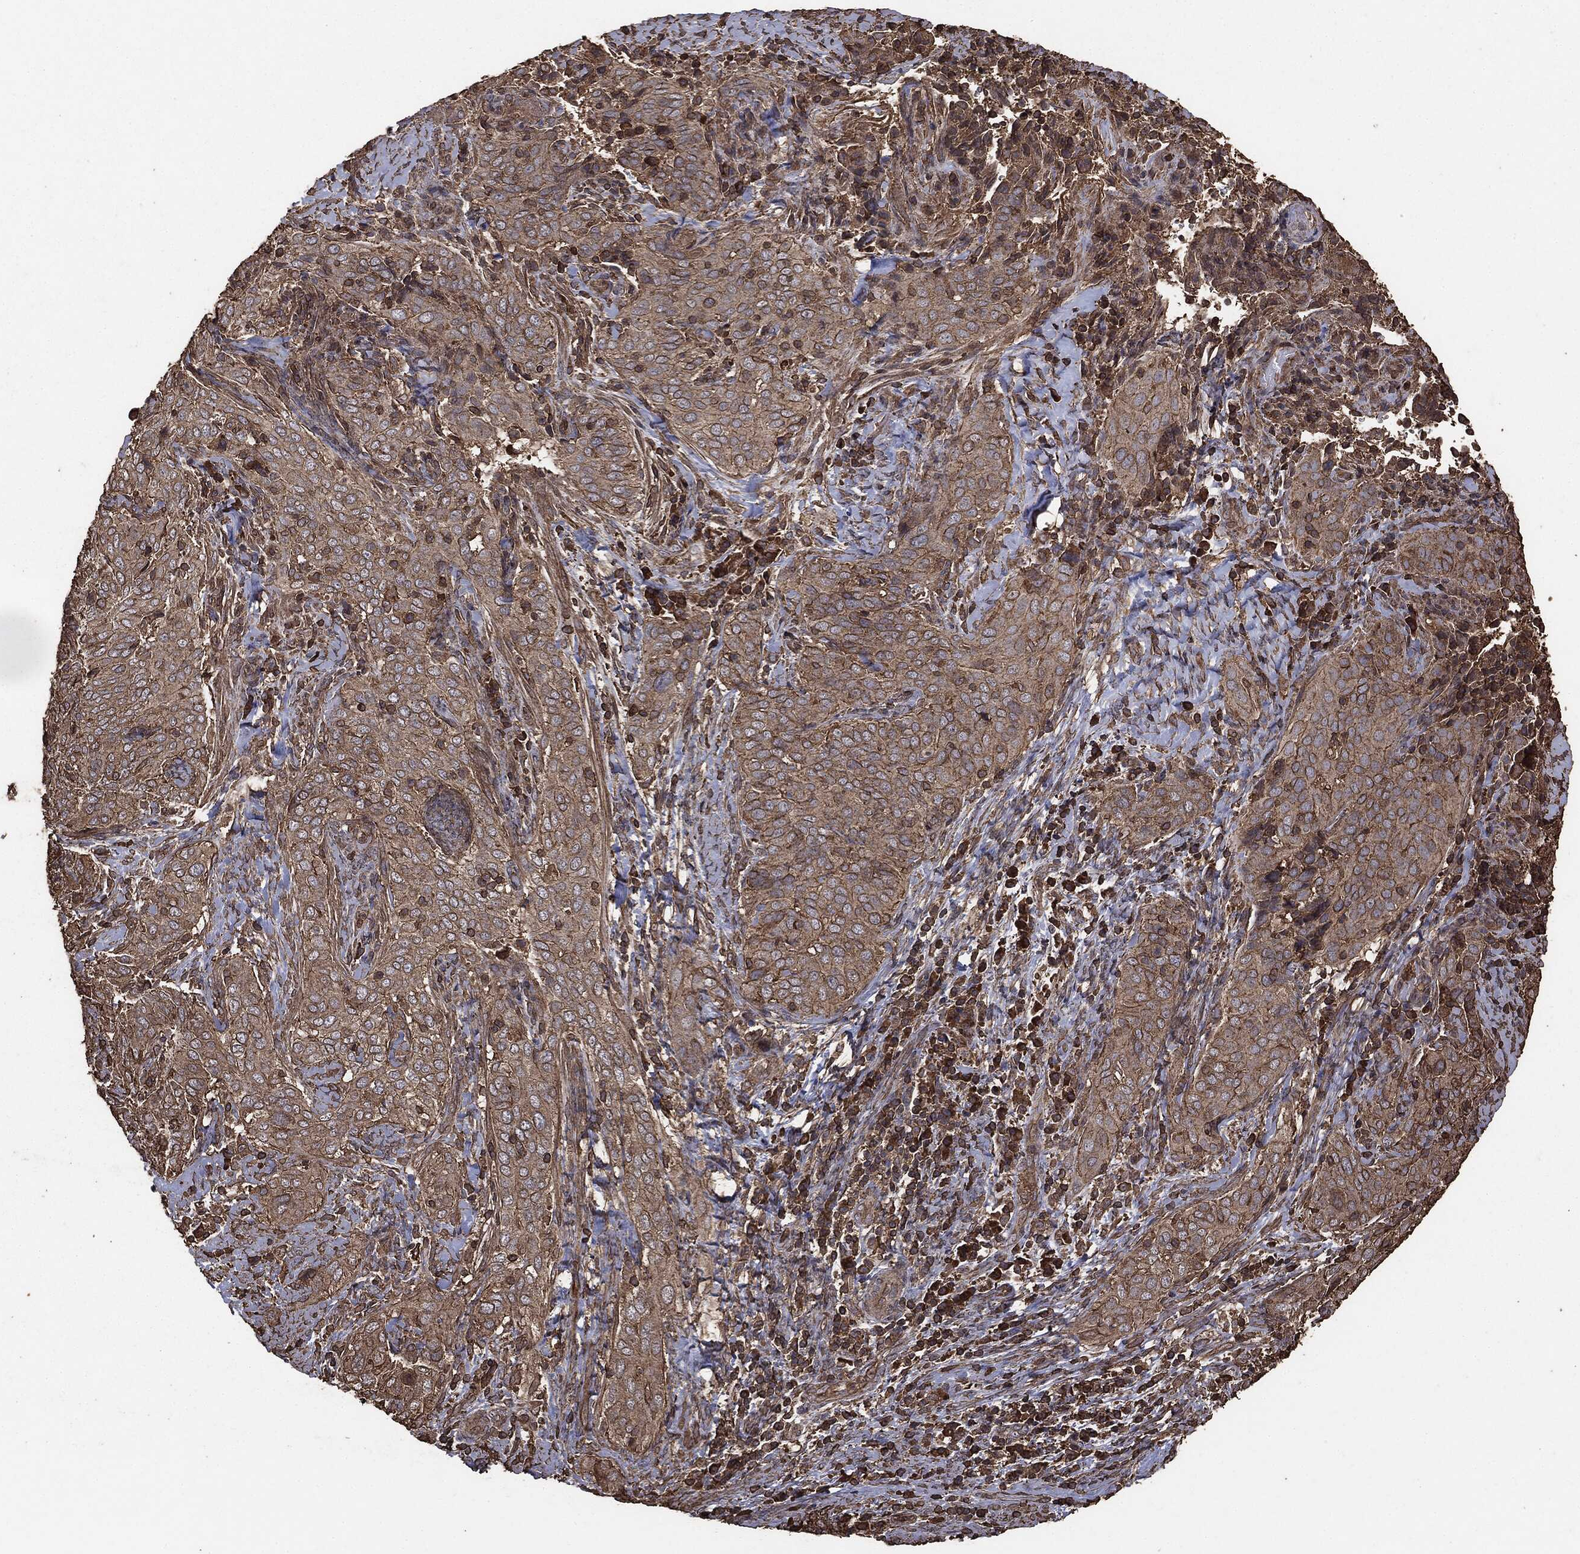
{"staining": {"intensity": "moderate", "quantity": ">75%", "location": "cytoplasmic/membranous"}, "tissue": "cervical cancer", "cell_type": "Tumor cells", "image_type": "cancer", "snomed": [{"axis": "morphology", "description": "Squamous cell carcinoma, NOS"}, {"axis": "topography", "description": "Cervix"}], "caption": "Cervical cancer stained with IHC shows moderate cytoplasmic/membranous staining in approximately >75% of tumor cells.", "gene": "MTOR", "patient": {"sex": "female", "age": 38}}